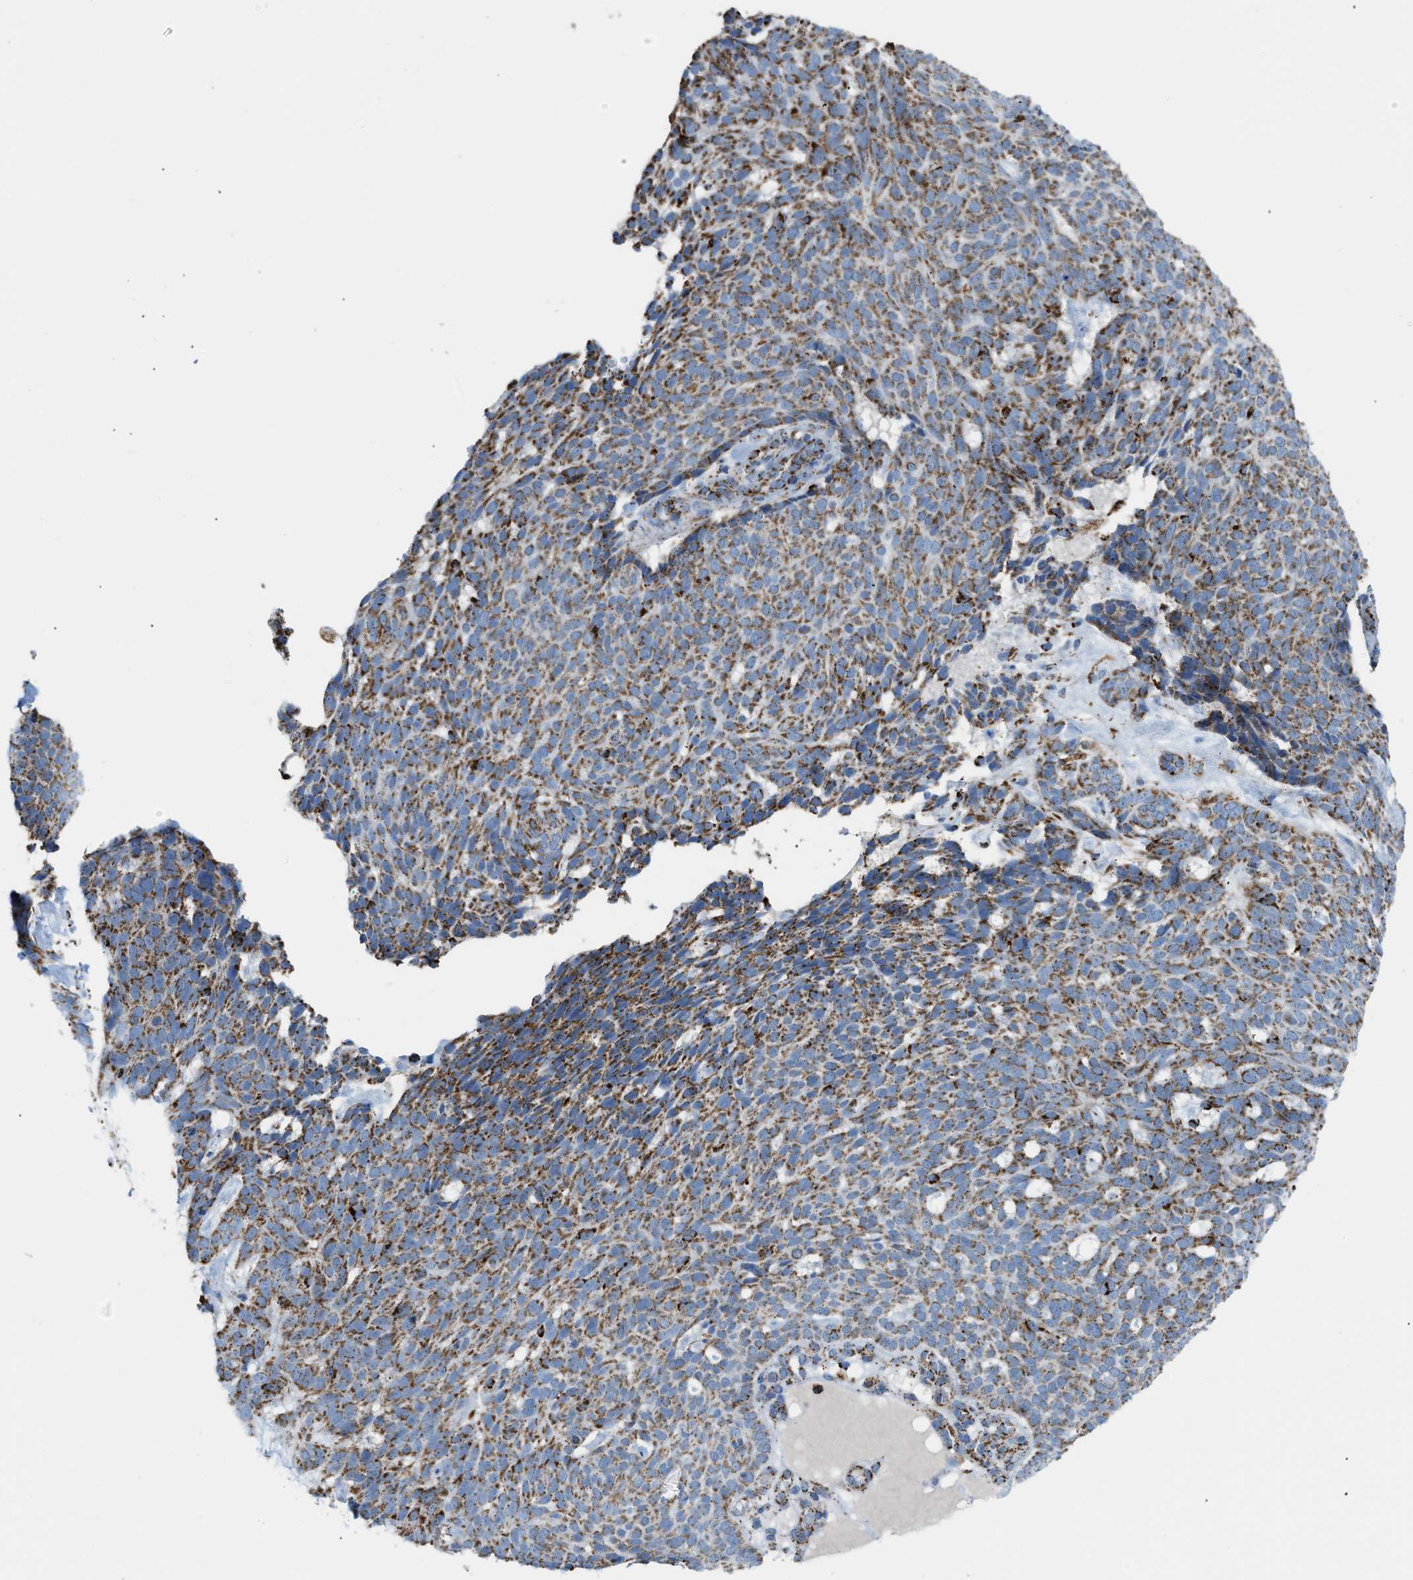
{"staining": {"intensity": "moderate", "quantity": ">75%", "location": "cytoplasmic/membranous"}, "tissue": "skin cancer", "cell_type": "Tumor cells", "image_type": "cancer", "snomed": [{"axis": "morphology", "description": "Basal cell carcinoma"}, {"axis": "topography", "description": "Skin"}], "caption": "High-power microscopy captured an IHC image of skin cancer (basal cell carcinoma), revealing moderate cytoplasmic/membranous positivity in approximately >75% of tumor cells. (Brightfield microscopy of DAB IHC at high magnification).", "gene": "ETFB", "patient": {"sex": "male", "age": 61}}